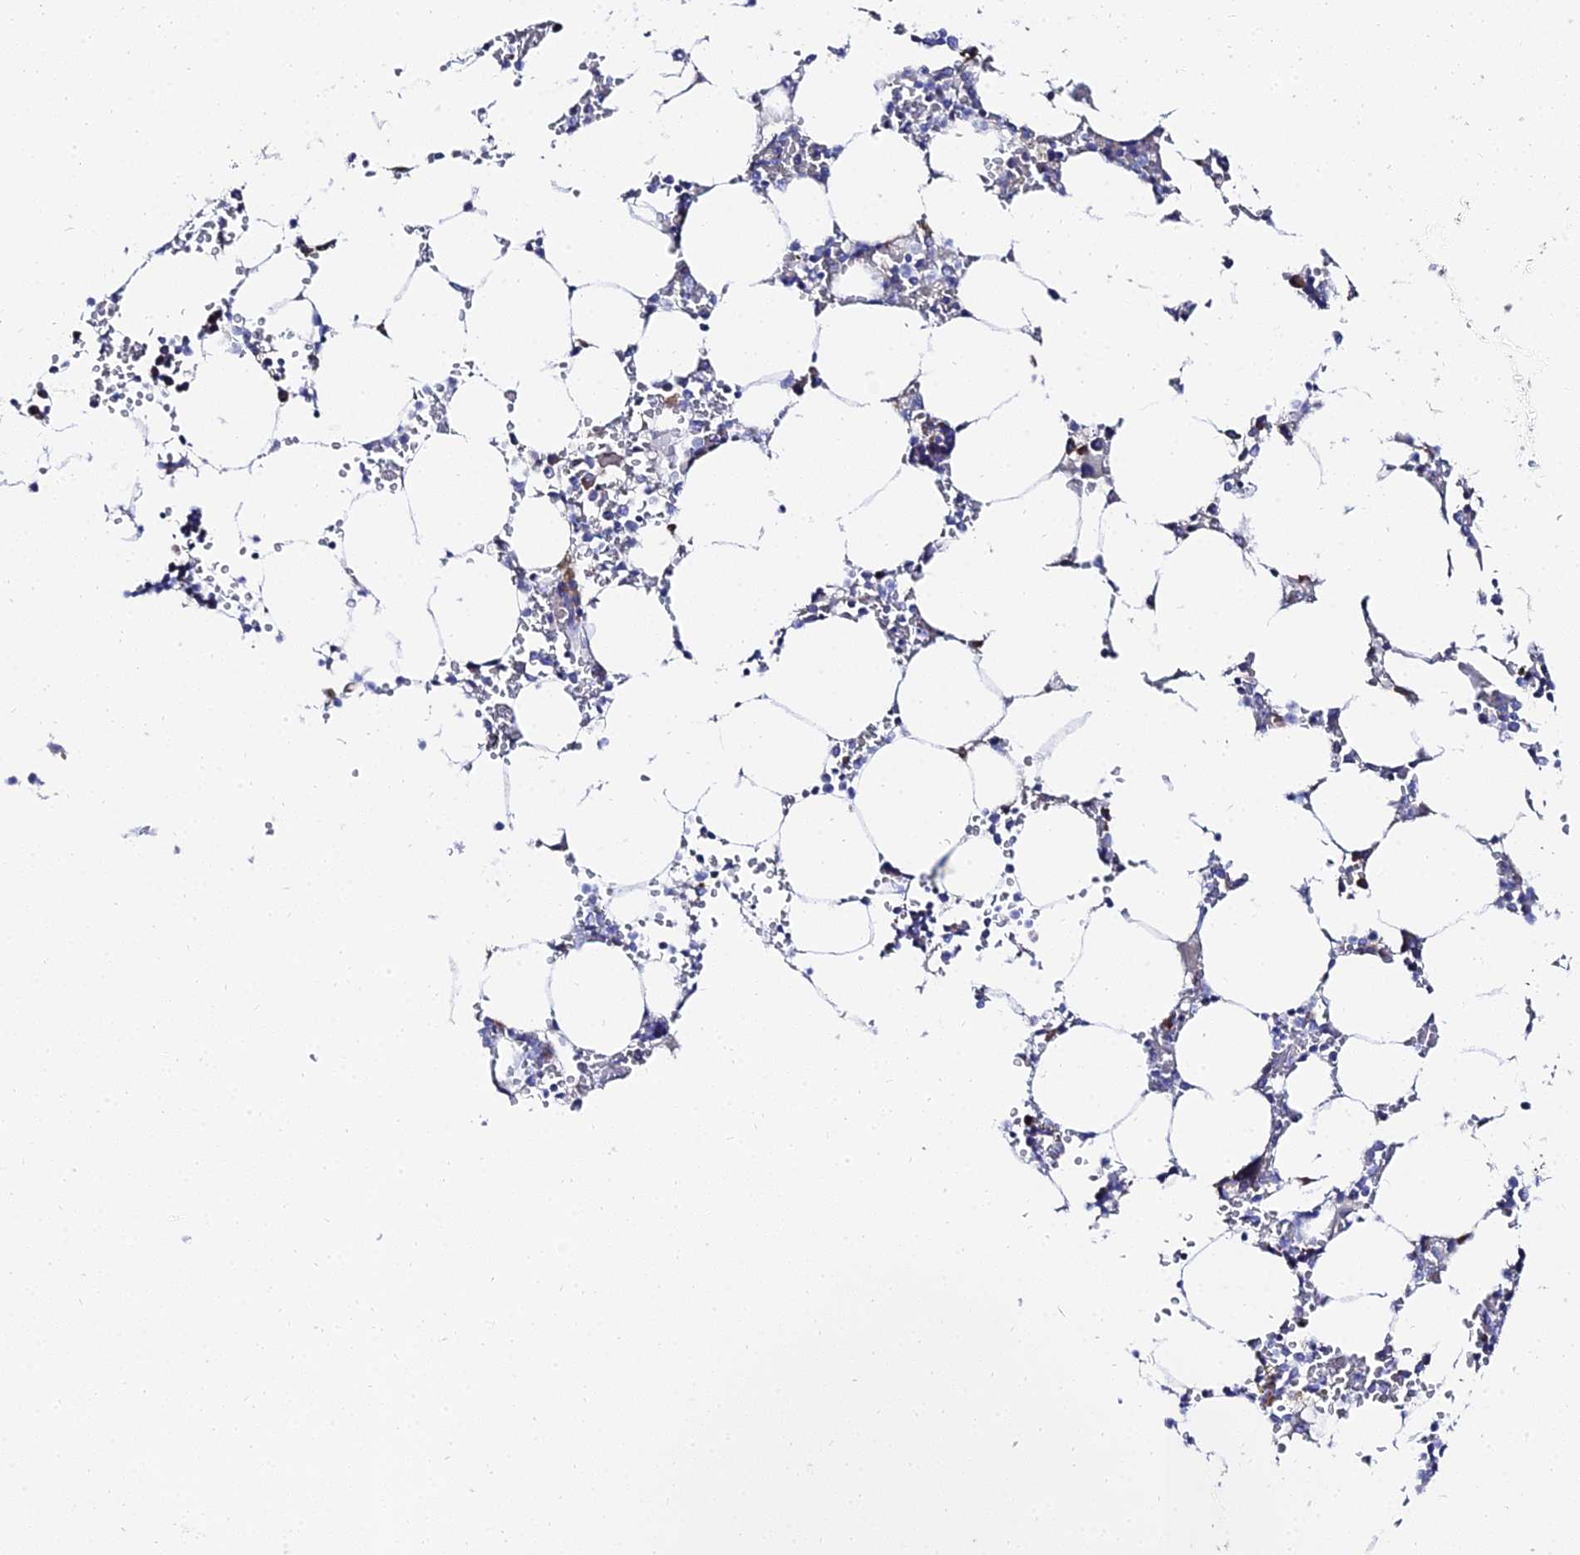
{"staining": {"intensity": "strong", "quantity": "<25%", "location": "cytoplasmic/membranous"}, "tissue": "bone marrow", "cell_type": "Hematopoietic cells", "image_type": "normal", "snomed": [{"axis": "morphology", "description": "Normal tissue, NOS"}, {"axis": "topography", "description": "Bone marrow"}], "caption": "Protein staining of benign bone marrow demonstrates strong cytoplasmic/membranous expression in approximately <25% of hematopoietic cells. (DAB = brown stain, brightfield microscopy at high magnification).", "gene": "PTTG1", "patient": {"sex": "male", "age": 64}}